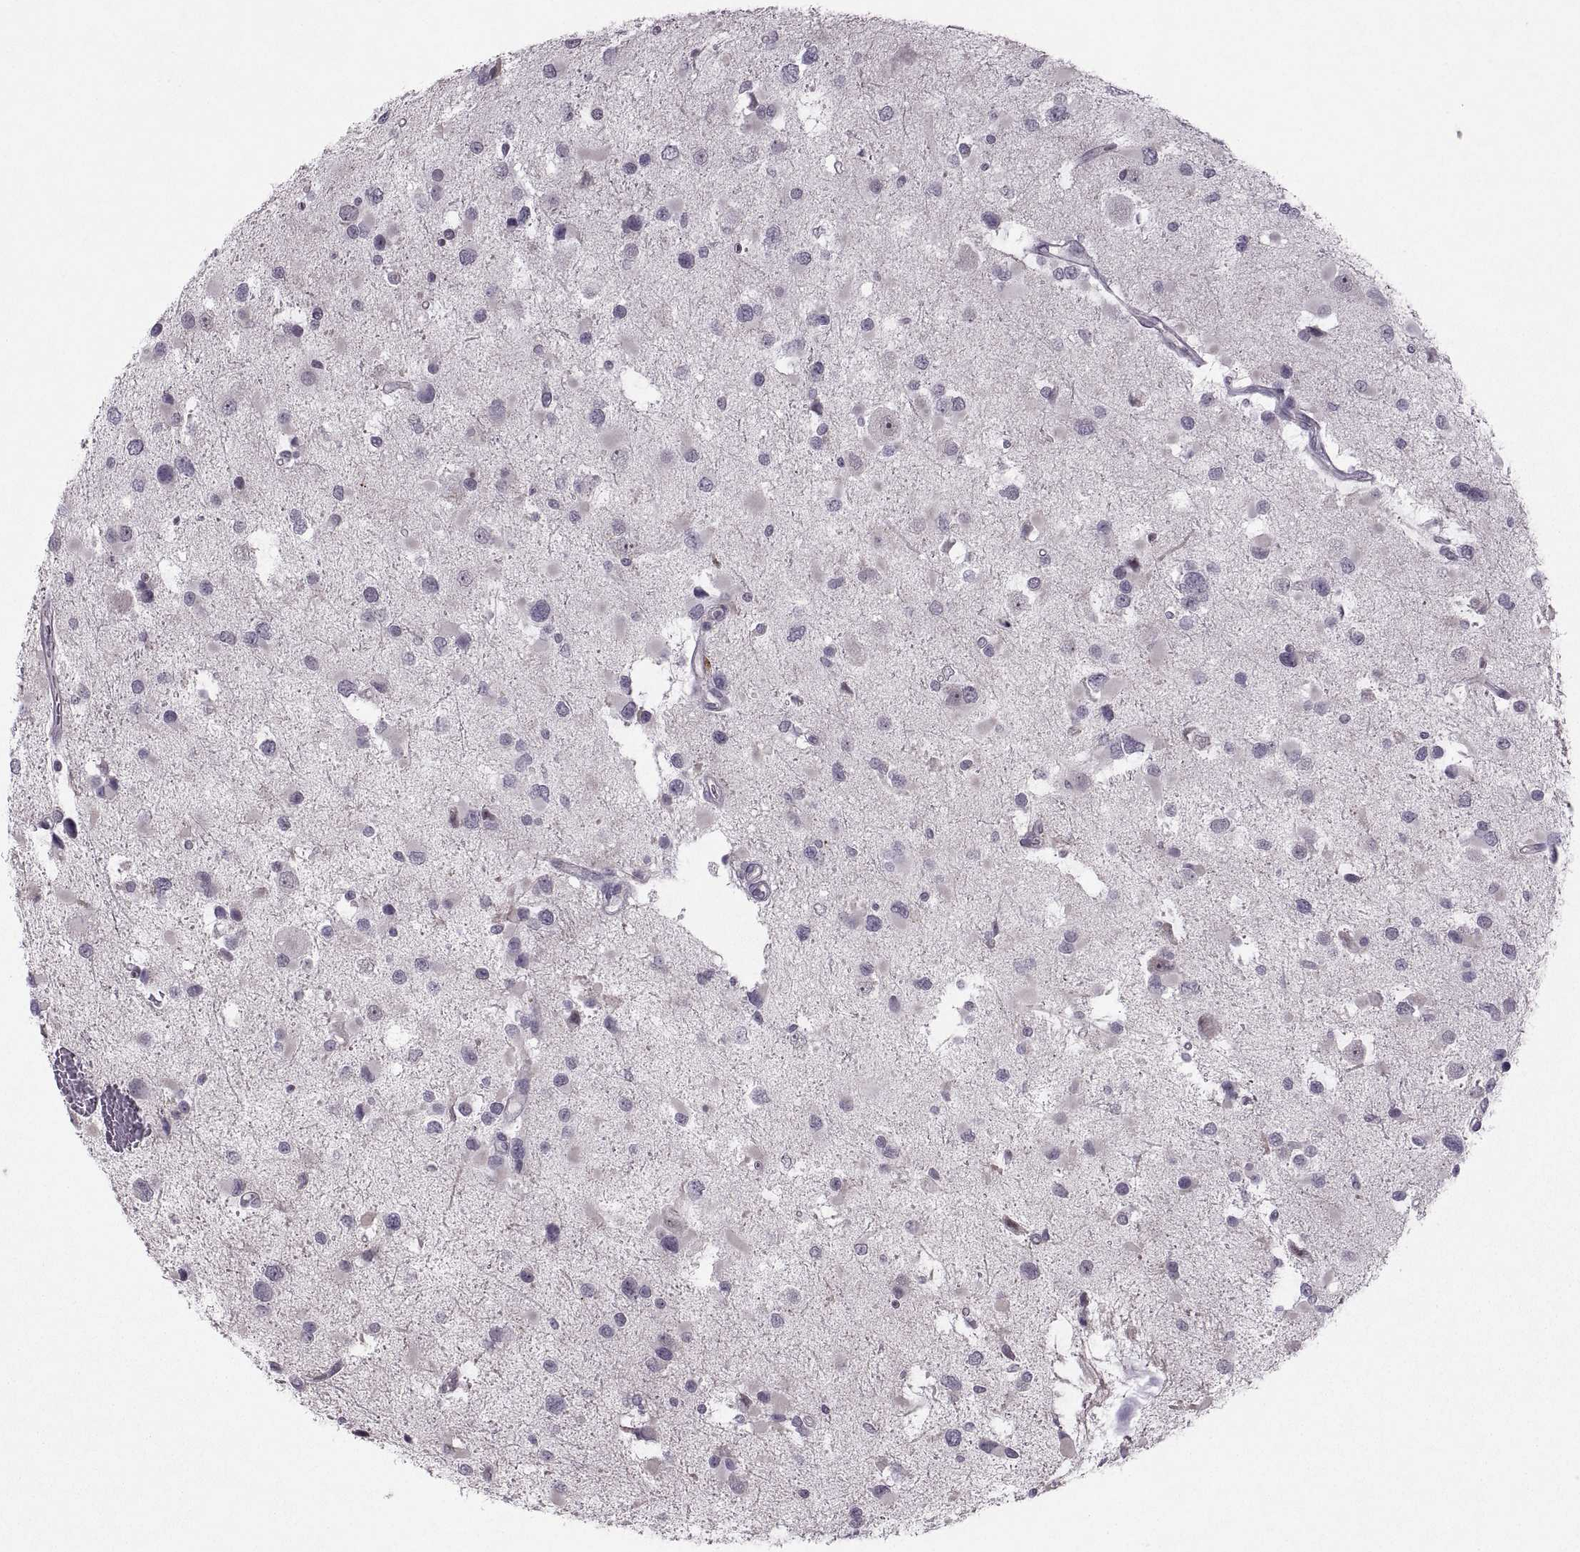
{"staining": {"intensity": "negative", "quantity": "none", "location": "none"}, "tissue": "glioma", "cell_type": "Tumor cells", "image_type": "cancer", "snomed": [{"axis": "morphology", "description": "Glioma, malignant, Low grade"}, {"axis": "topography", "description": "Brain"}], "caption": "A photomicrograph of human low-grade glioma (malignant) is negative for staining in tumor cells.", "gene": "MGAT4D", "patient": {"sex": "female", "age": 32}}